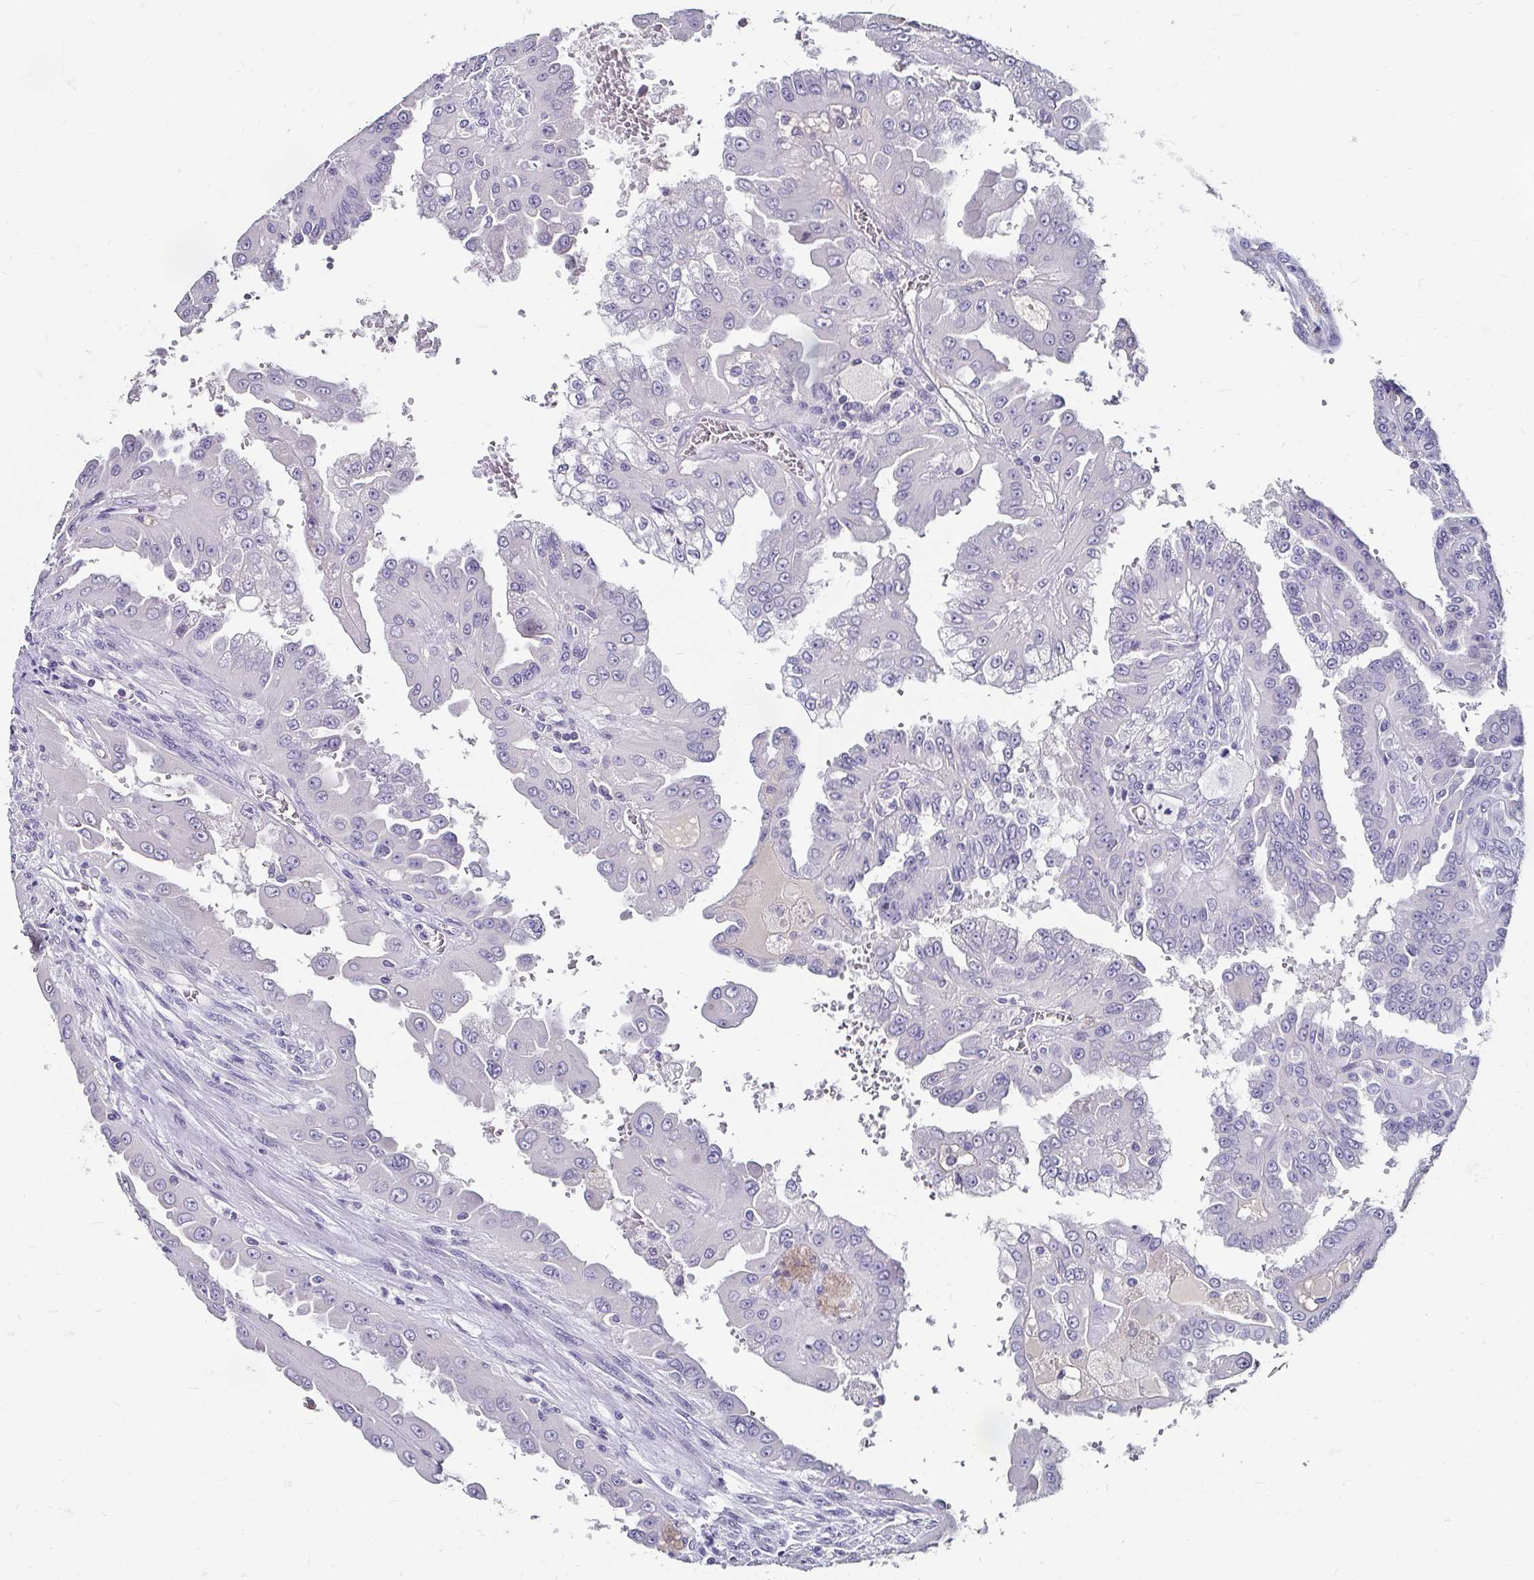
{"staining": {"intensity": "negative", "quantity": "none", "location": "none"}, "tissue": "renal cancer", "cell_type": "Tumor cells", "image_type": "cancer", "snomed": [{"axis": "morphology", "description": "Adenocarcinoma, NOS"}, {"axis": "topography", "description": "Kidney"}], "caption": "This micrograph is of renal cancer (adenocarcinoma) stained with IHC to label a protein in brown with the nuclei are counter-stained blue. There is no expression in tumor cells.", "gene": "SCG3", "patient": {"sex": "male", "age": 58}}